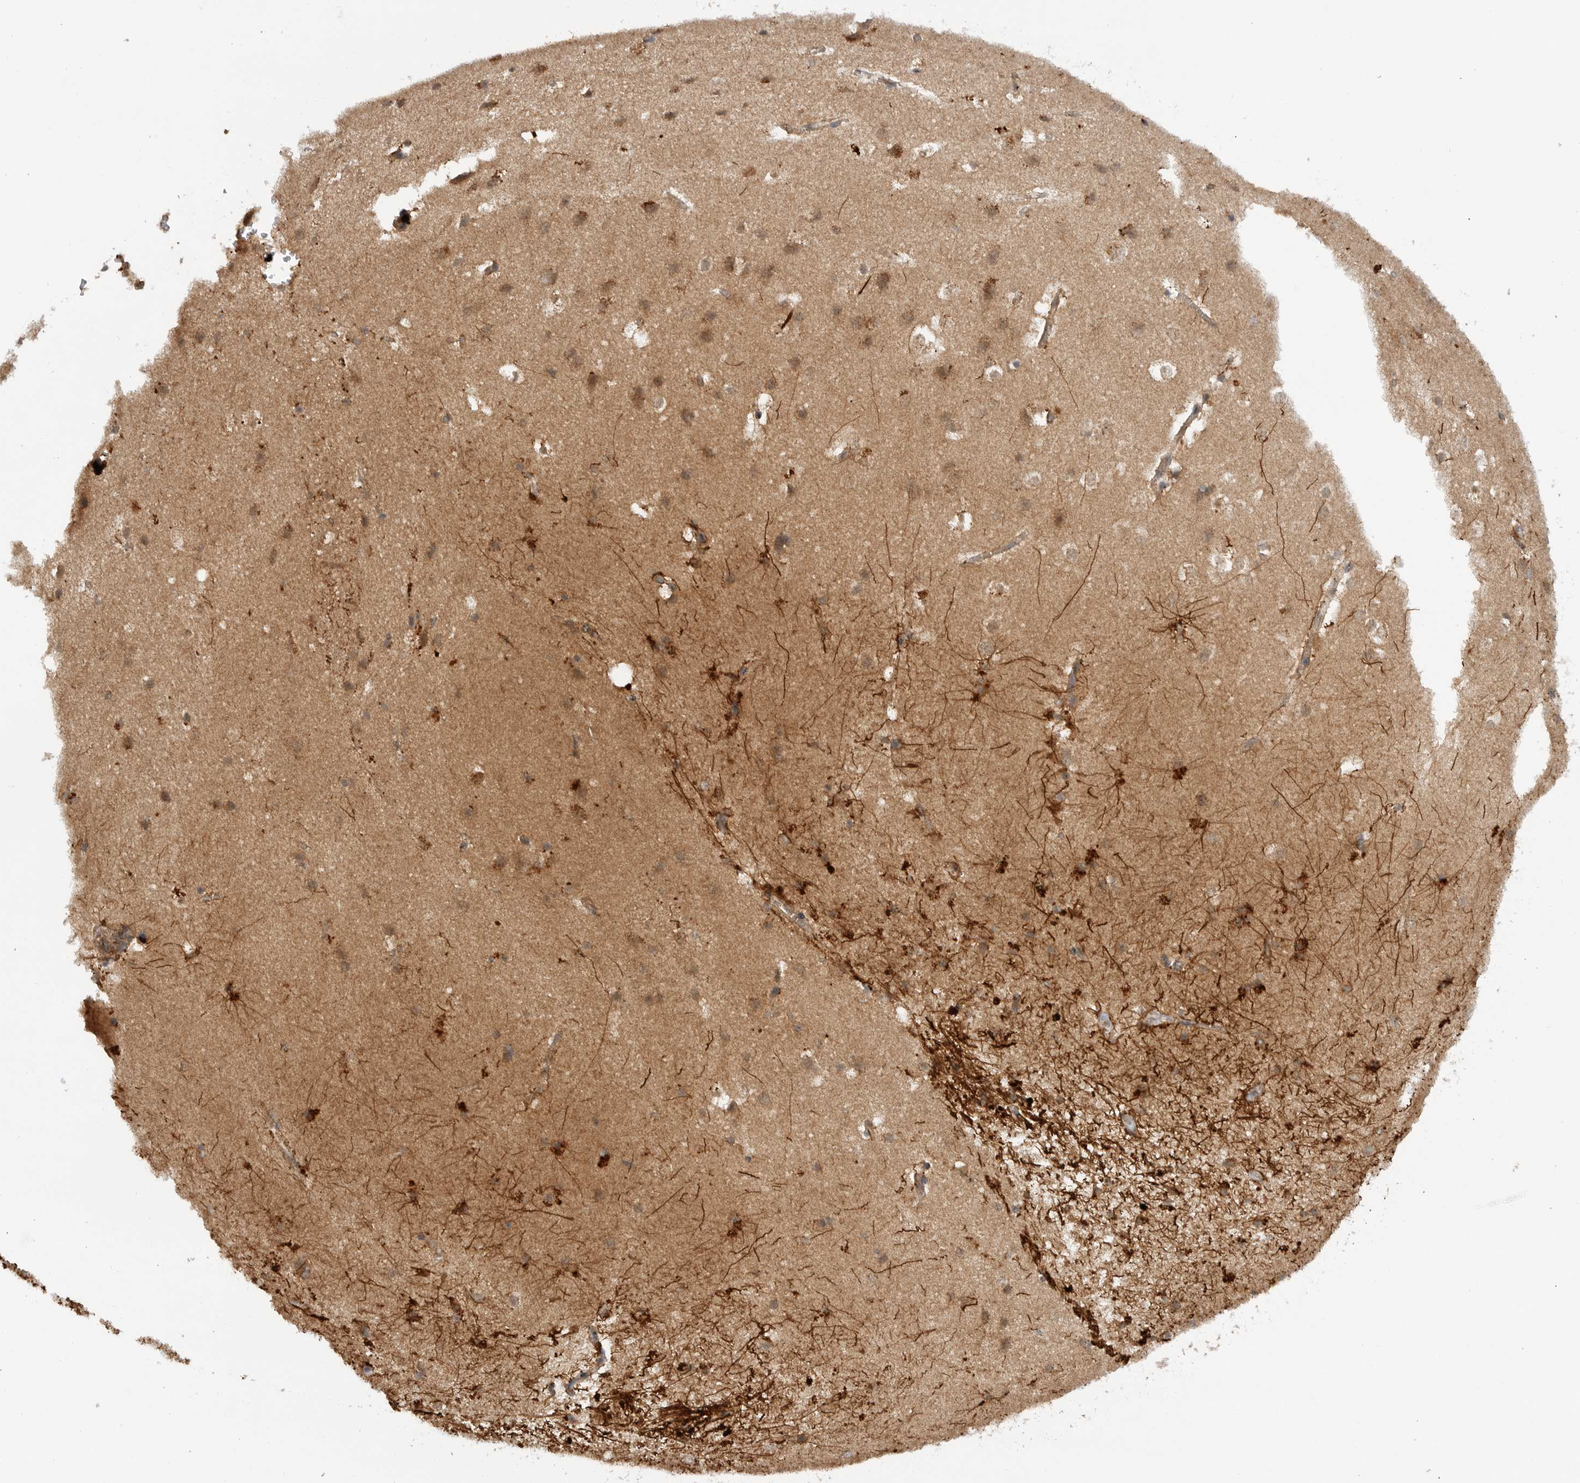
{"staining": {"intensity": "moderate", "quantity": ">75%", "location": "cytoplasmic/membranous"}, "tissue": "cerebral cortex", "cell_type": "Endothelial cells", "image_type": "normal", "snomed": [{"axis": "morphology", "description": "Normal tissue, NOS"}, {"axis": "topography", "description": "Cerebral cortex"}], "caption": "IHC of benign cerebral cortex exhibits medium levels of moderate cytoplasmic/membranous staining in about >75% of endothelial cells. Nuclei are stained in blue.", "gene": "PRDX4", "patient": {"sex": "male", "age": 54}}